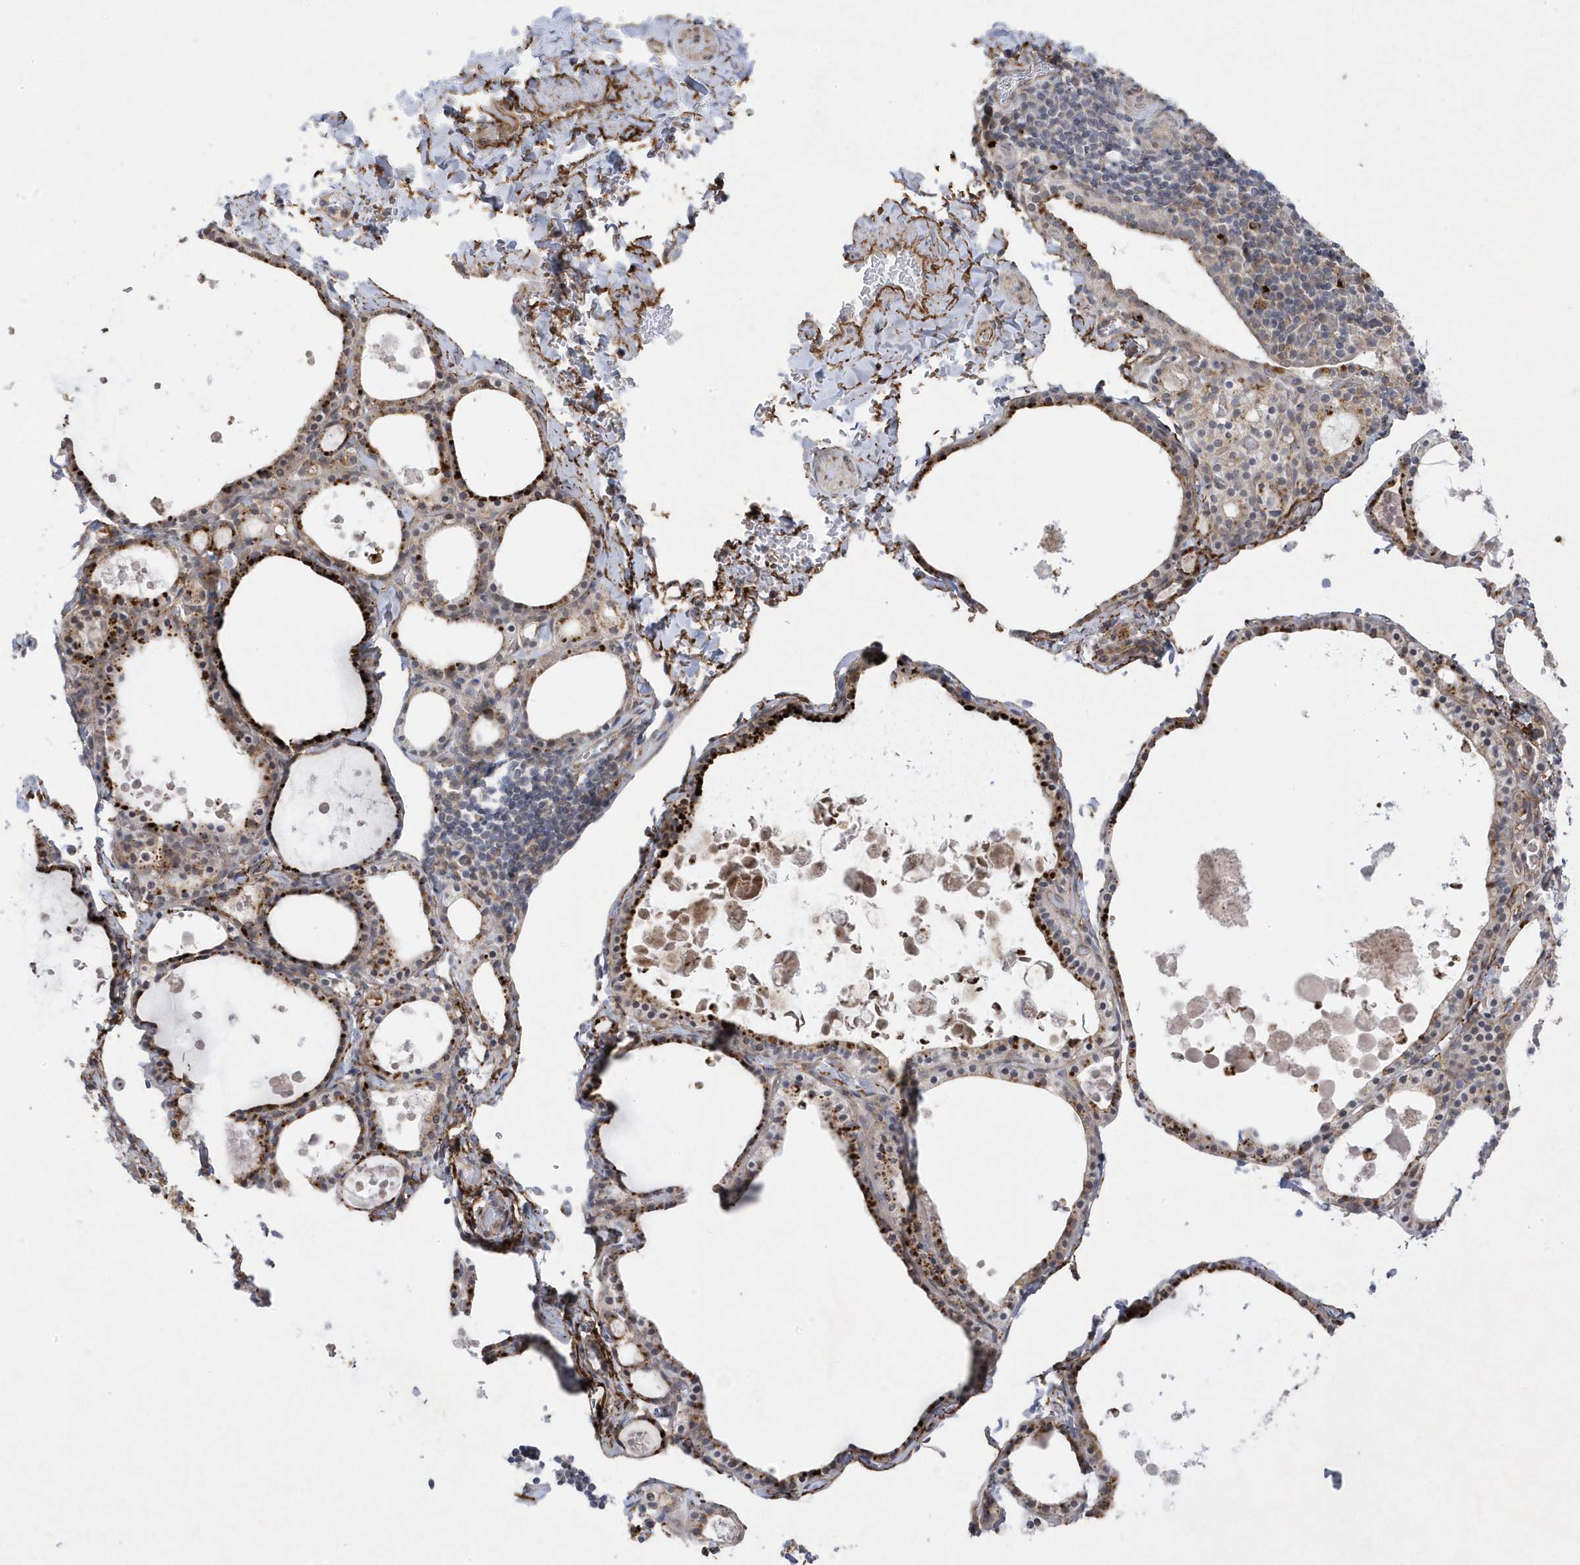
{"staining": {"intensity": "strong", "quantity": ">75%", "location": "cytoplasmic/membranous"}, "tissue": "thyroid gland", "cell_type": "Glandular cells", "image_type": "normal", "snomed": [{"axis": "morphology", "description": "Normal tissue, NOS"}, {"axis": "topography", "description": "Thyroid gland"}], "caption": "This is a micrograph of IHC staining of normal thyroid gland, which shows strong positivity in the cytoplasmic/membranous of glandular cells.", "gene": "ANAPC1", "patient": {"sex": "male", "age": 56}}